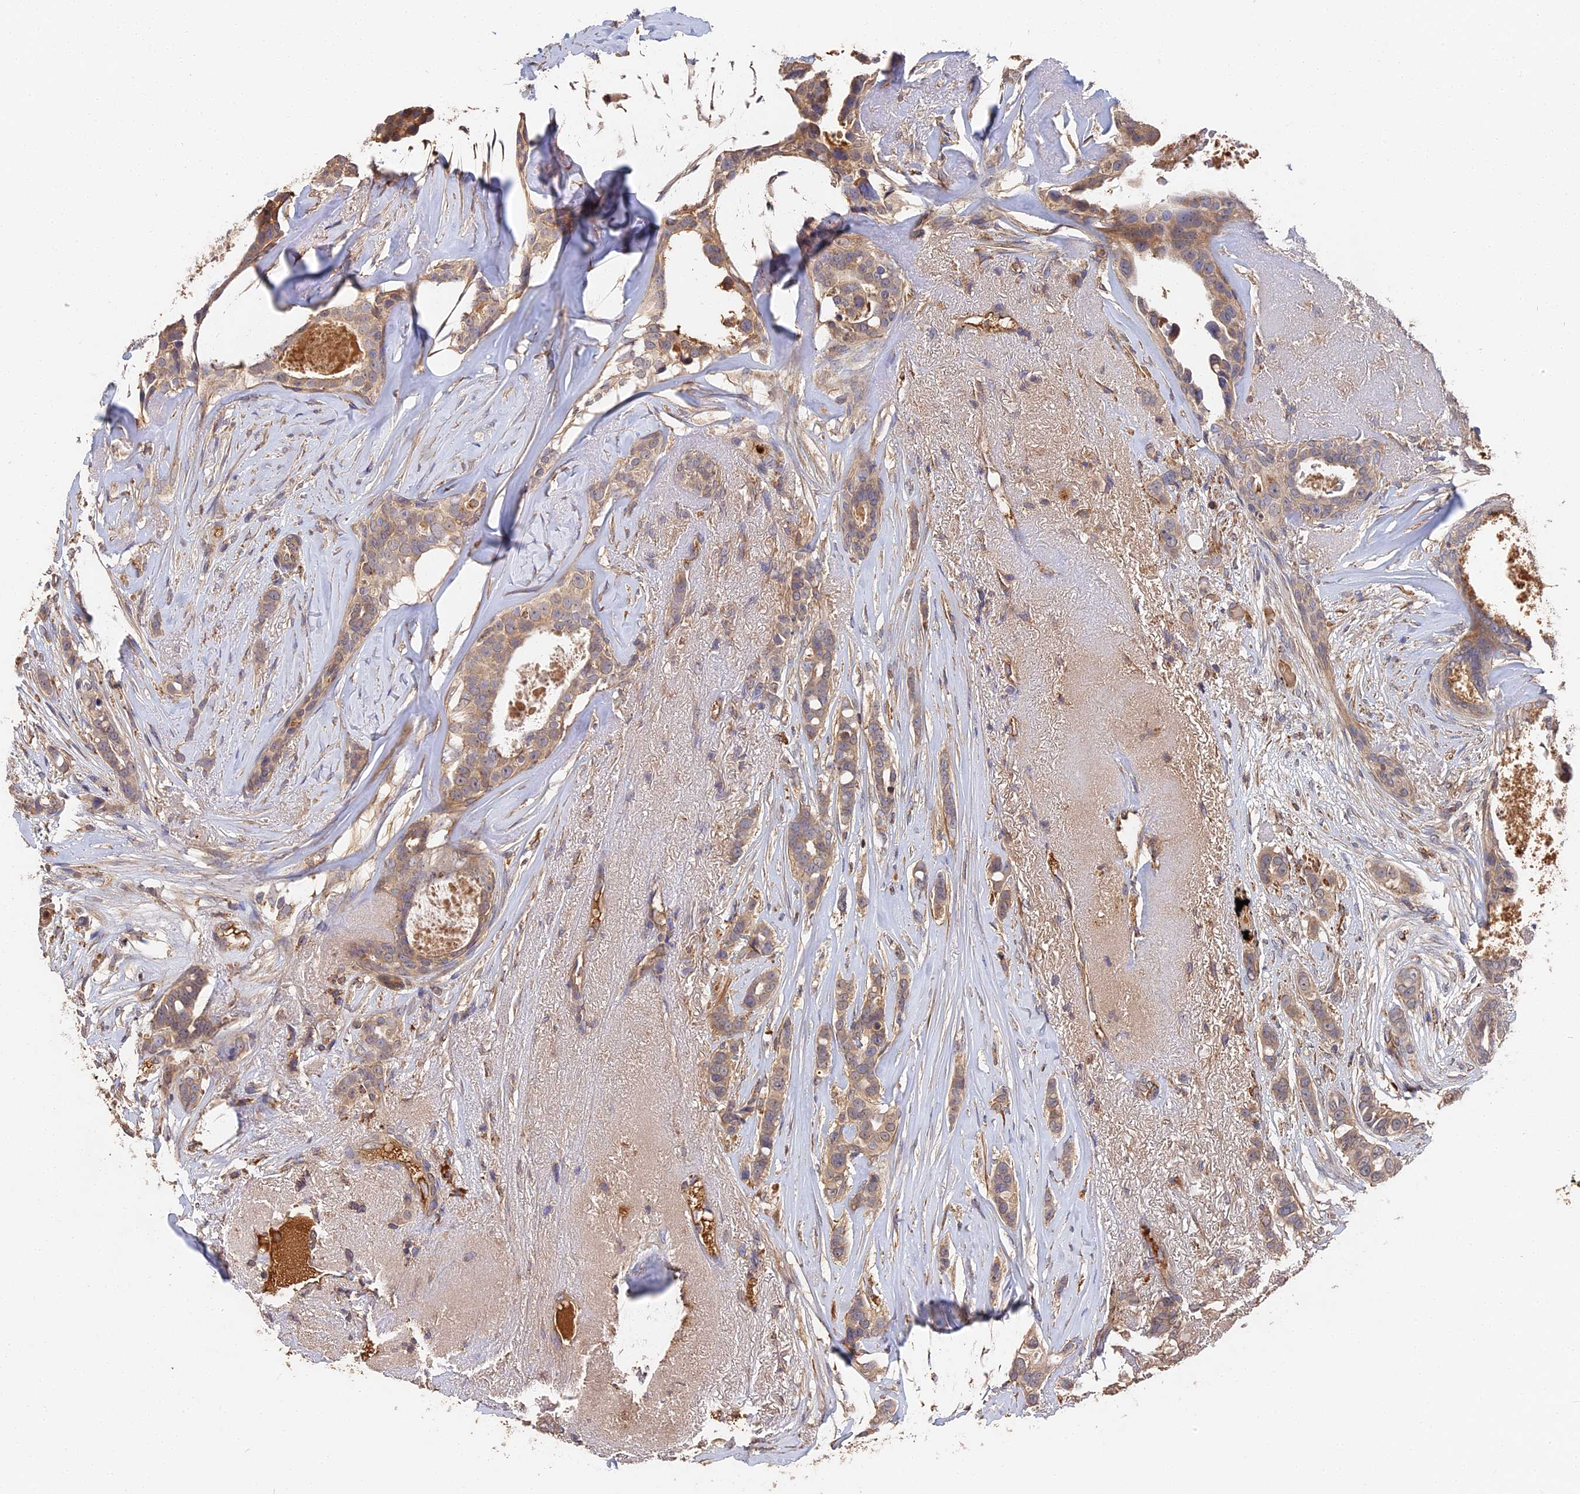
{"staining": {"intensity": "weak", "quantity": ">75%", "location": "cytoplasmic/membranous"}, "tissue": "breast cancer", "cell_type": "Tumor cells", "image_type": "cancer", "snomed": [{"axis": "morphology", "description": "Lobular carcinoma"}, {"axis": "topography", "description": "Breast"}], "caption": "Brown immunohistochemical staining in human breast cancer (lobular carcinoma) demonstrates weak cytoplasmic/membranous expression in about >75% of tumor cells.", "gene": "DHRS11", "patient": {"sex": "female", "age": 51}}